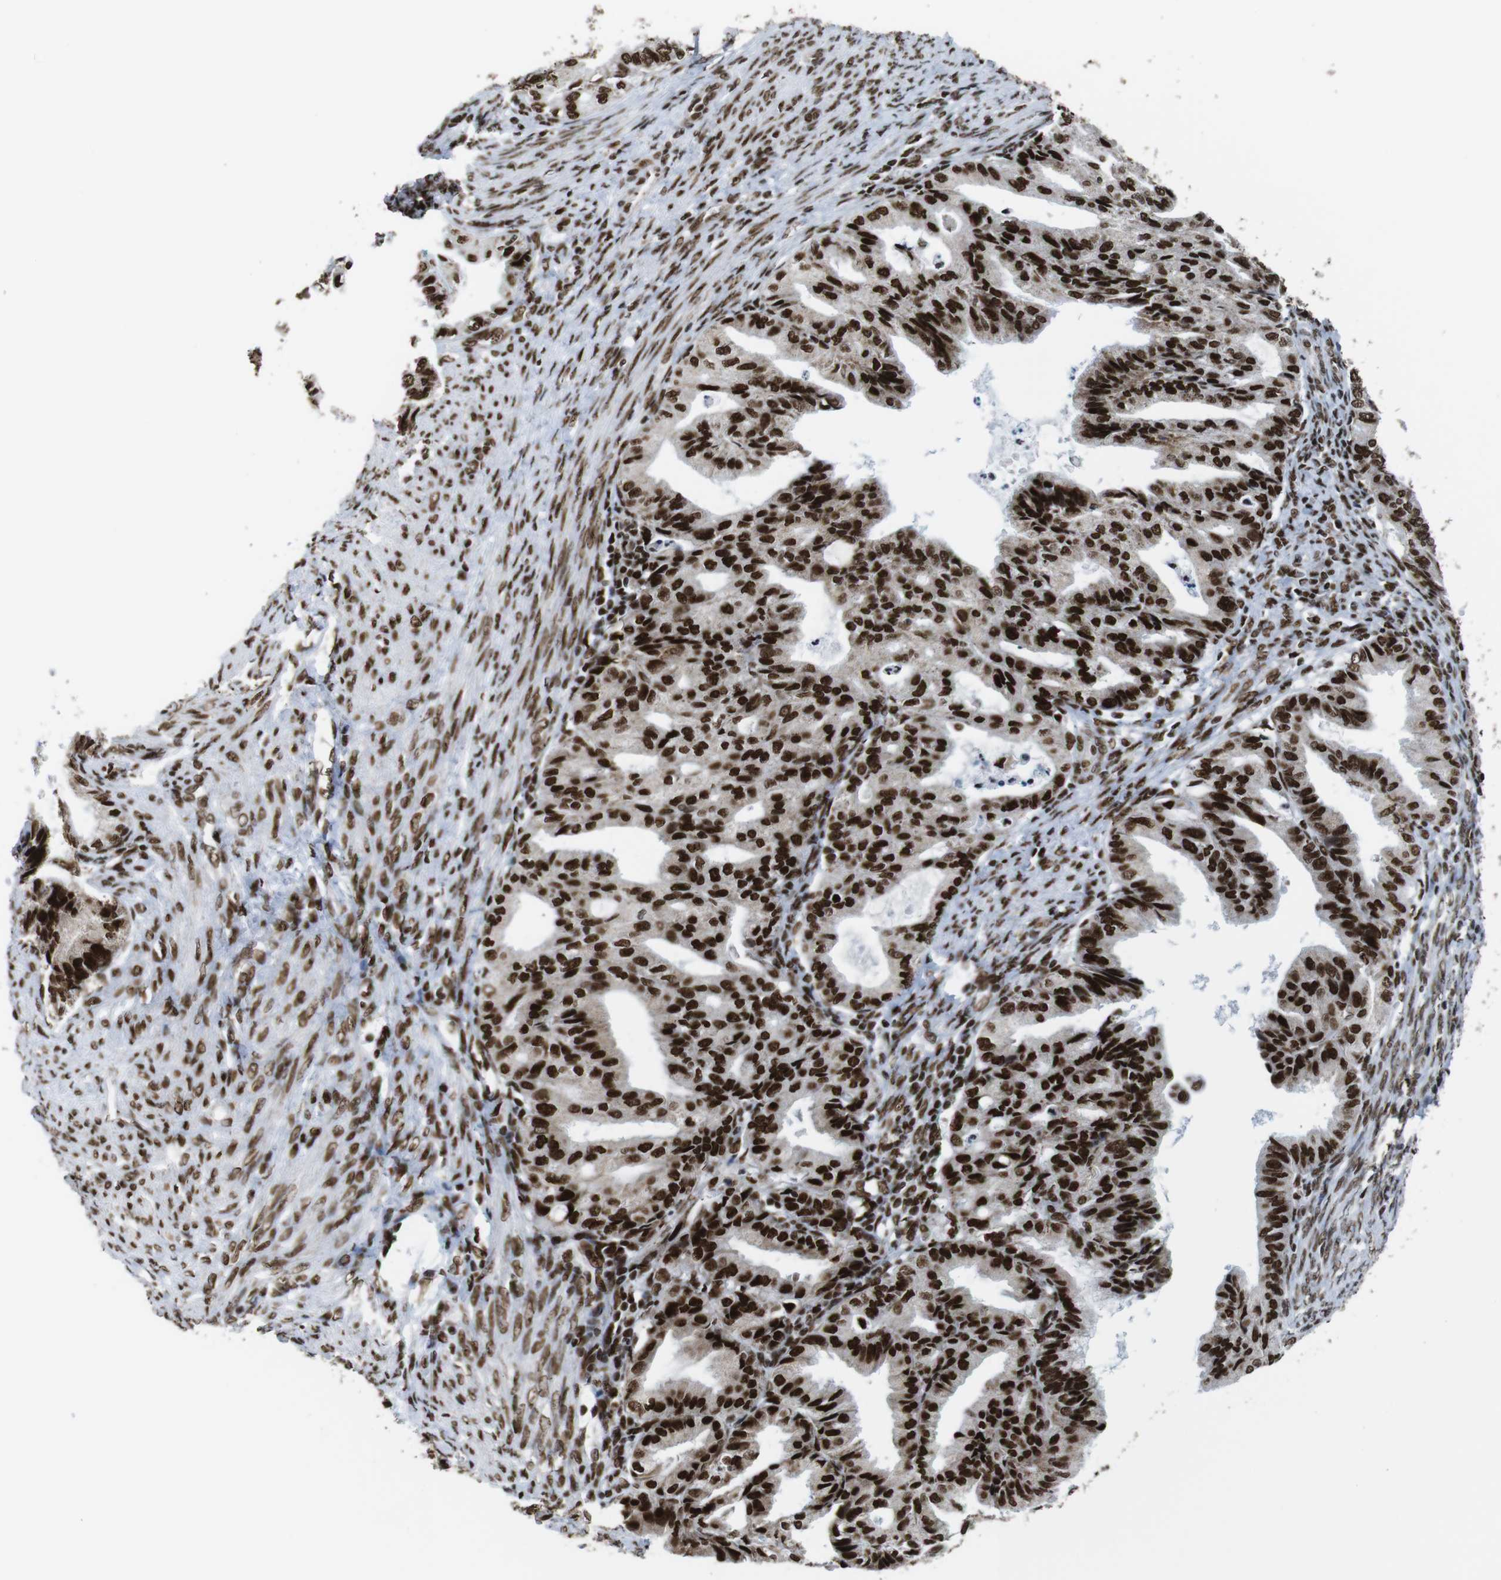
{"staining": {"intensity": "strong", "quantity": ">75%", "location": "nuclear"}, "tissue": "endometrial cancer", "cell_type": "Tumor cells", "image_type": "cancer", "snomed": [{"axis": "morphology", "description": "Adenocarcinoma, NOS"}, {"axis": "topography", "description": "Endometrium"}], "caption": "Immunohistochemical staining of human endometrial cancer (adenocarcinoma) demonstrates high levels of strong nuclear staining in about >75% of tumor cells. (brown staining indicates protein expression, while blue staining denotes nuclei).", "gene": "ROMO1", "patient": {"sex": "female", "age": 86}}